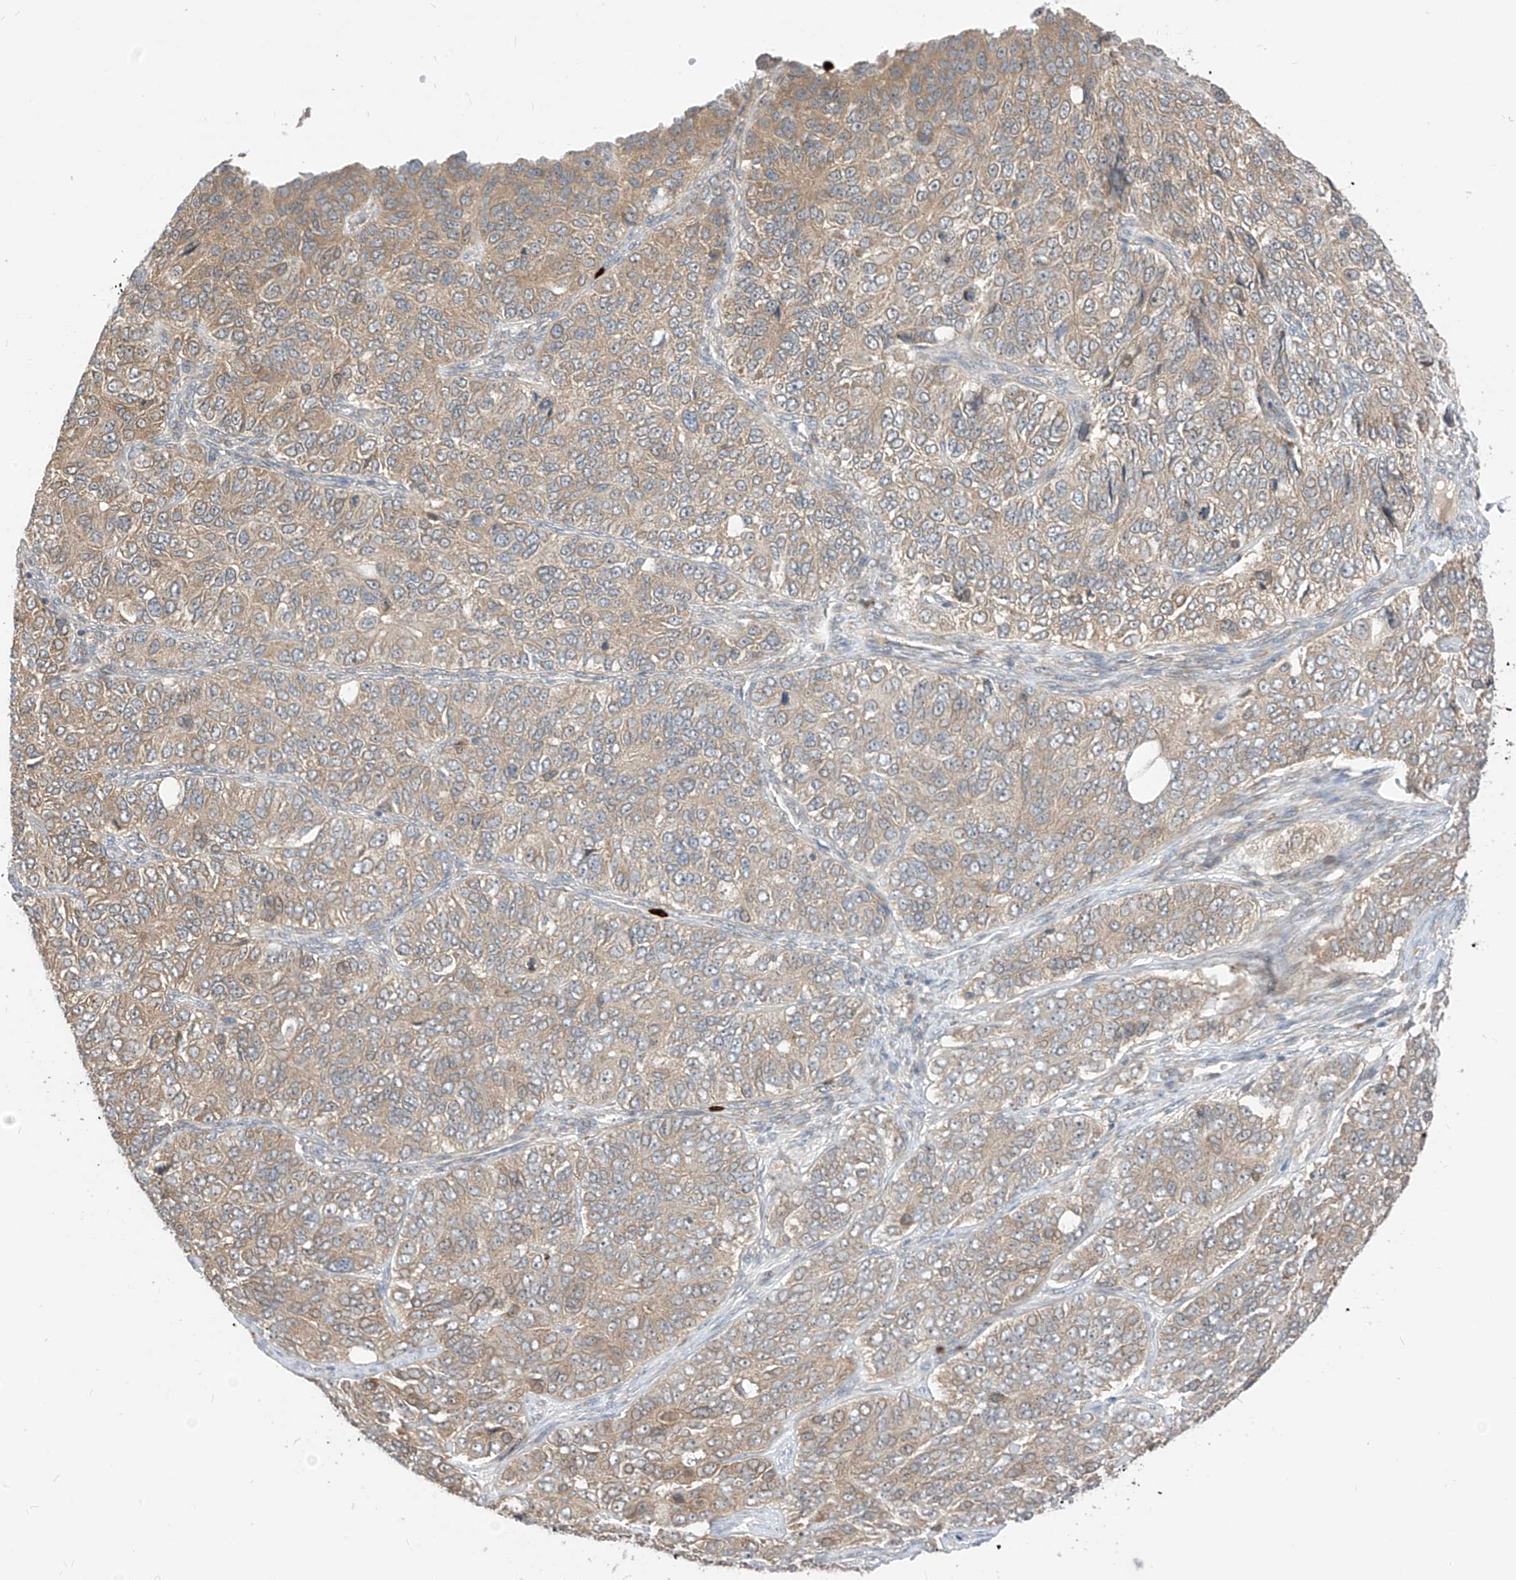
{"staining": {"intensity": "moderate", "quantity": "25%-75%", "location": "cytoplasmic/membranous"}, "tissue": "ovarian cancer", "cell_type": "Tumor cells", "image_type": "cancer", "snomed": [{"axis": "morphology", "description": "Carcinoma, endometroid"}, {"axis": "topography", "description": "Ovary"}], "caption": "Immunohistochemistry (IHC) (DAB (3,3'-diaminobenzidine)) staining of ovarian cancer (endometroid carcinoma) shows moderate cytoplasmic/membranous protein expression in approximately 25%-75% of tumor cells.", "gene": "CNKSR1", "patient": {"sex": "female", "age": 51}}